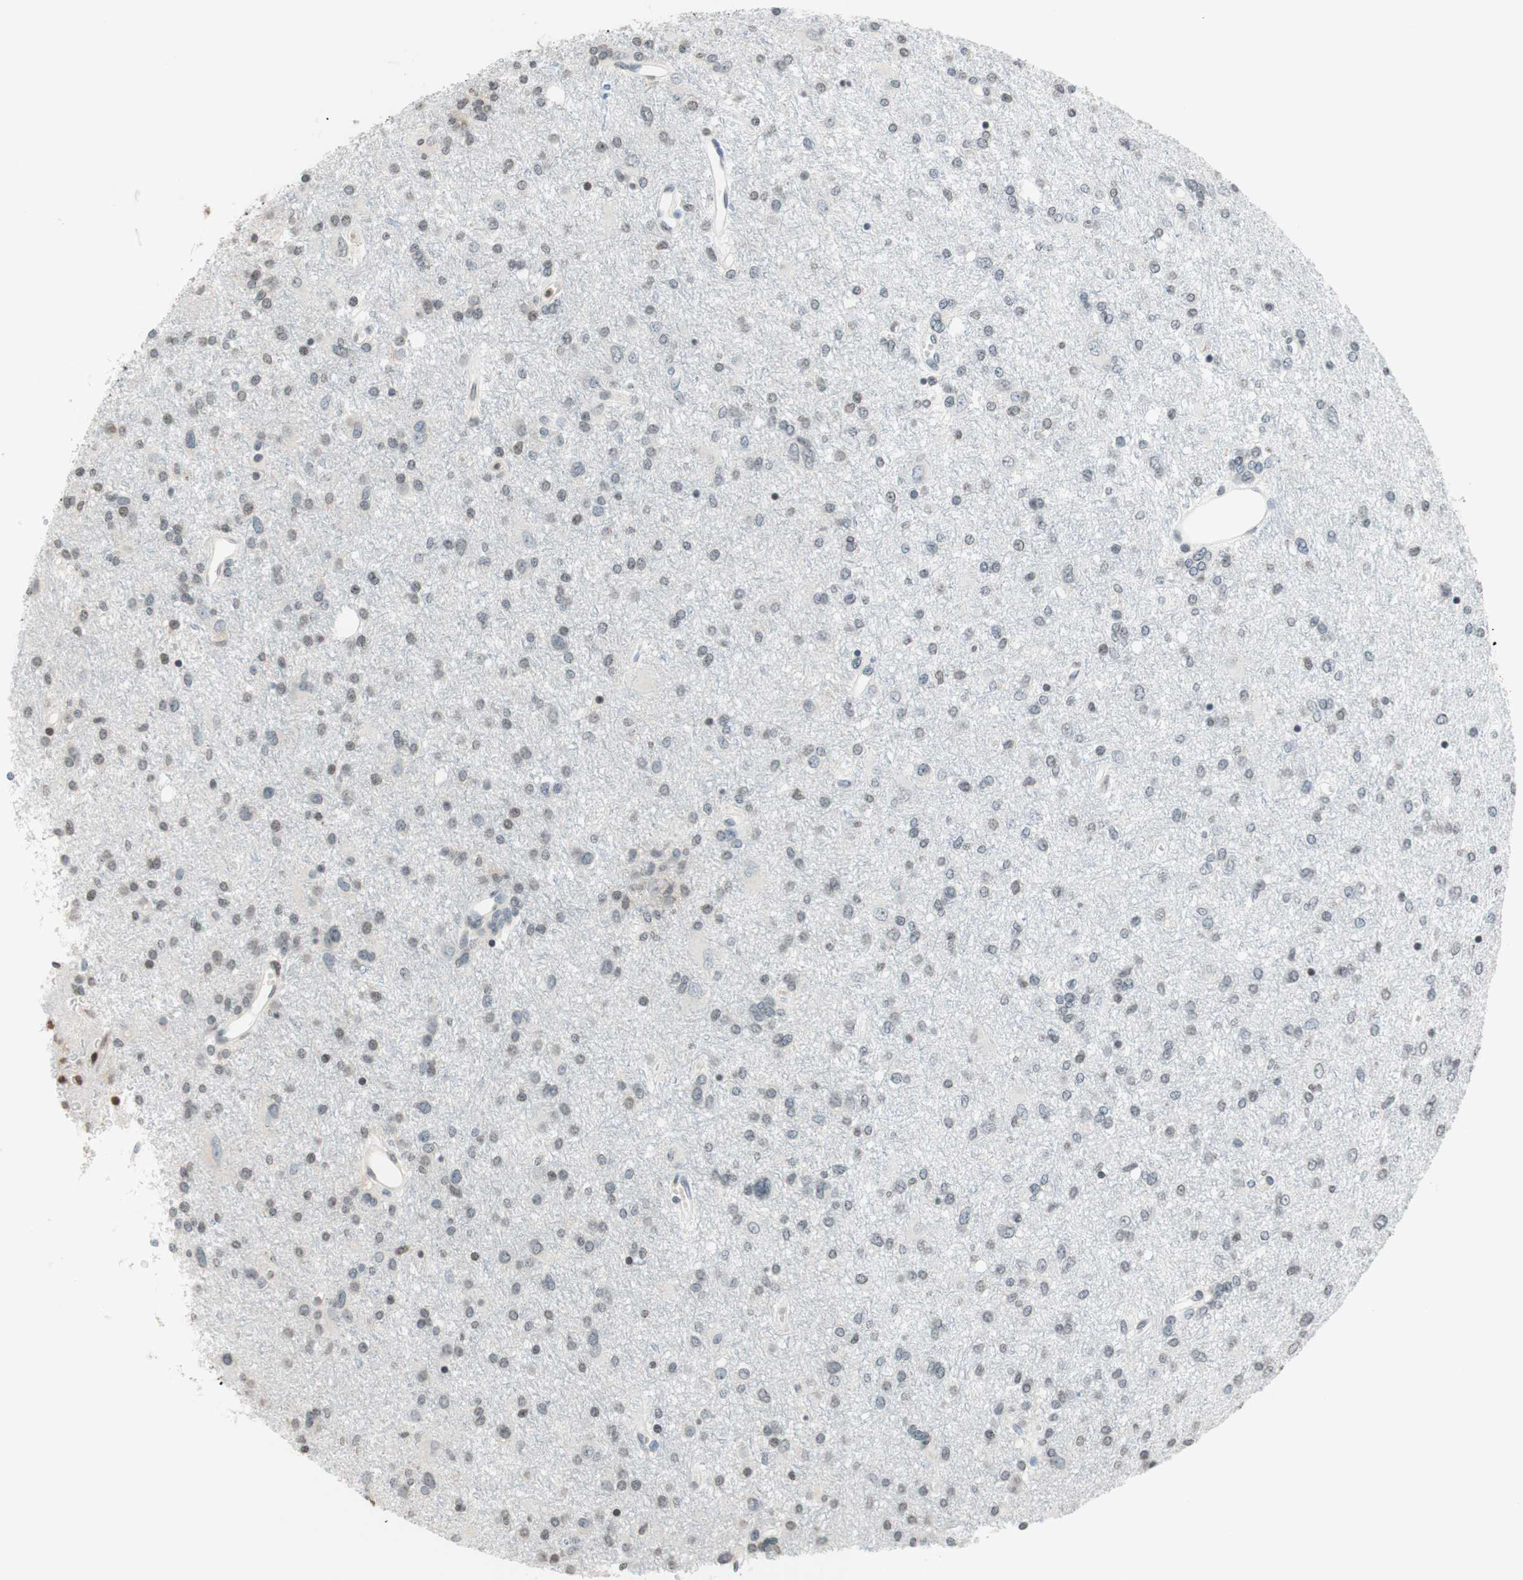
{"staining": {"intensity": "weak", "quantity": "<25%", "location": "nuclear"}, "tissue": "glioma", "cell_type": "Tumor cells", "image_type": "cancer", "snomed": [{"axis": "morphology", "description": "Glioma, malignant, High grade"}, {"axis": "topography", "description": "Brain"}], "caption": "Human glioma stained for a protein using immunohistochemistry (IHC) reveals no staining in tumor cells.", "gene": "WIPF1", "patient": {"sex": "female", "age": 59}}